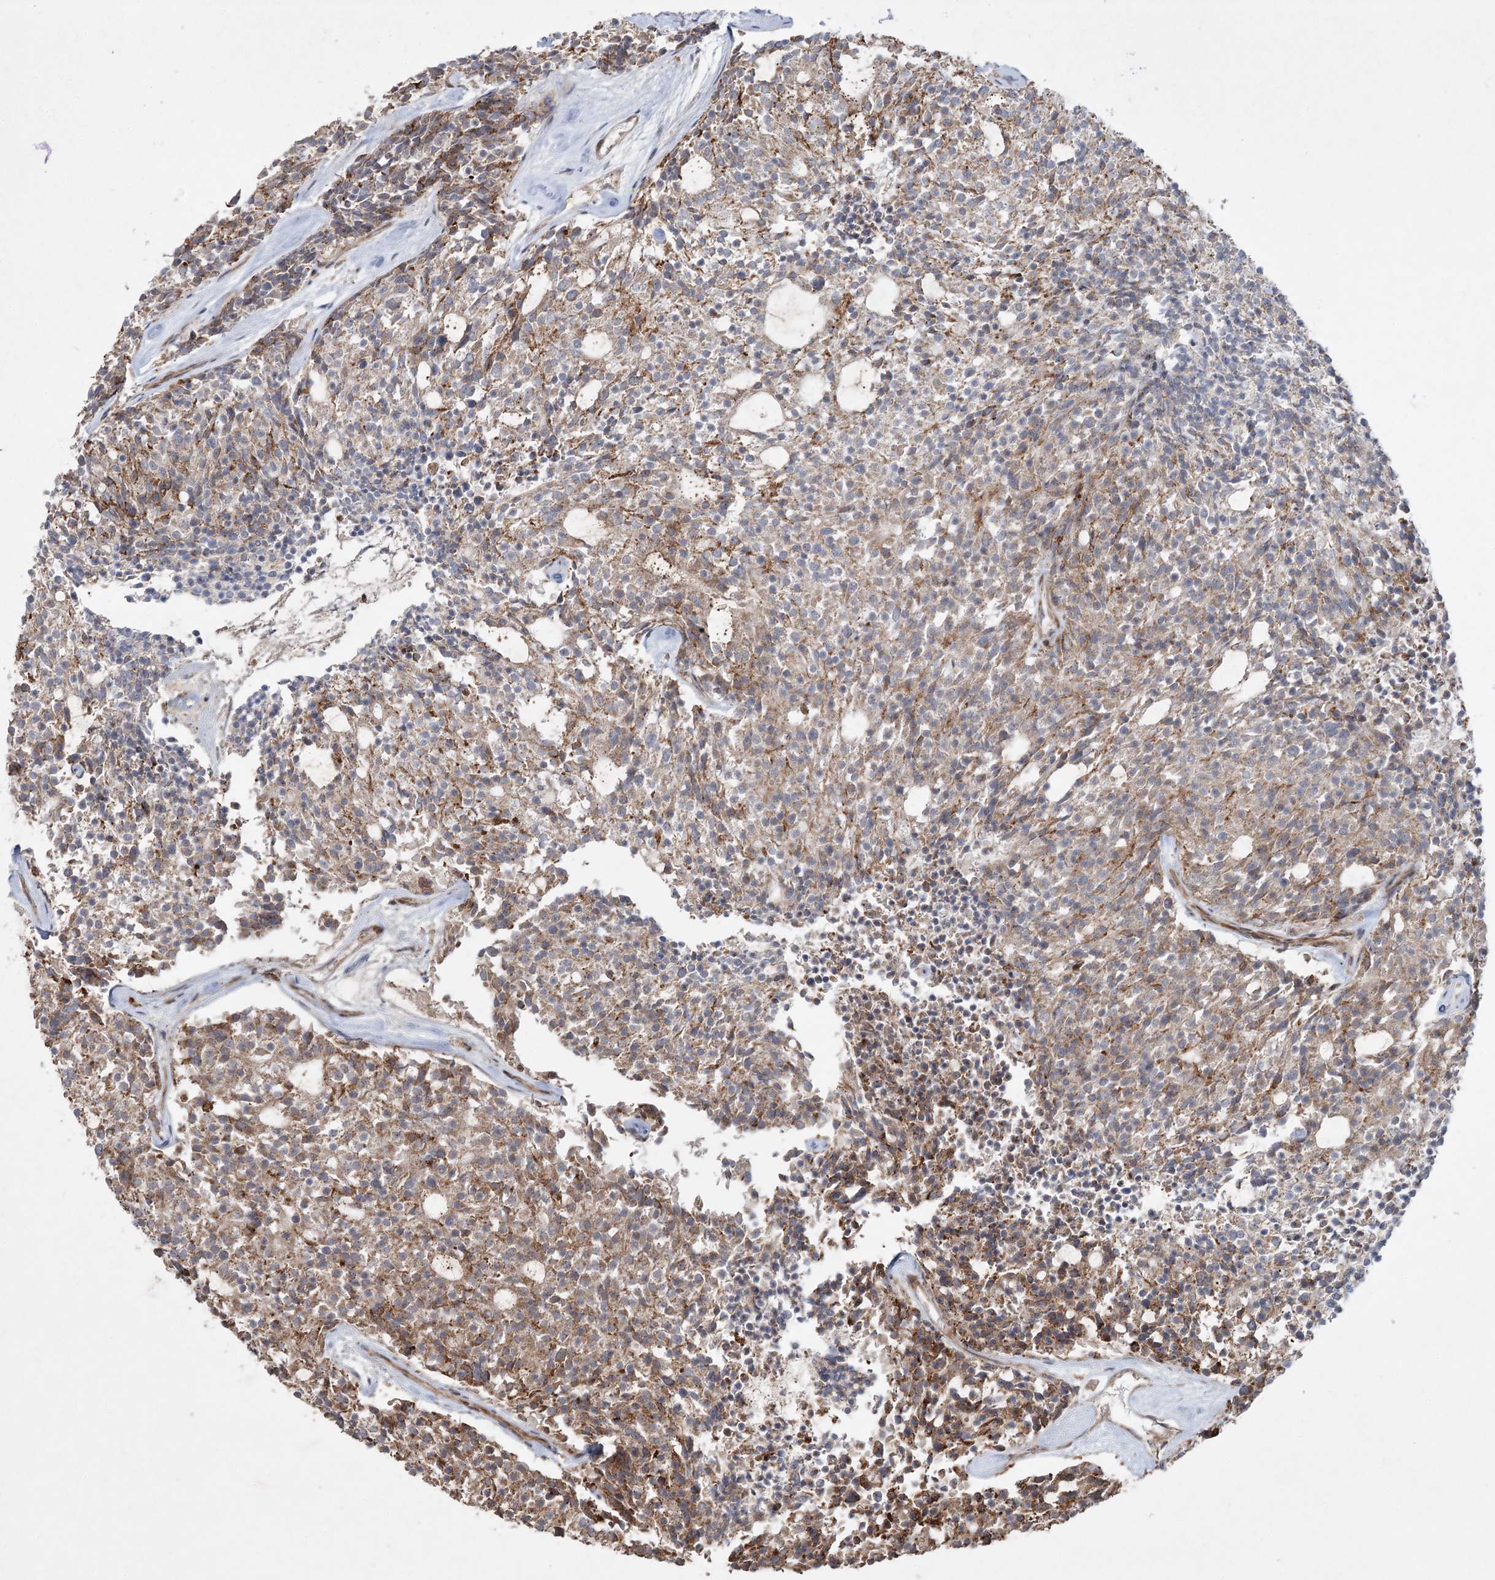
{"staining": {"intensity": "weak", "quantity": ">75%", "location": "cytoplasmic/membranous"}, "tissue": "carcinoid", "cell_type": "Tumor cells", "image_type": "cancer", "snomed": [{"axis": "morphology", "description": "Carcinoid, malignant, NOS"}, {"axis": "topography", "description": "Pancreas"}], "caption": "A photomicrograph showing weak cytoplasmic/membranous staining in approximately >75% of tumor cells in carcinoid, as visualized by brown immunohistochemical staining.", "gene": "KBTBD4", "patient": {"sex": "female", "age": 54}}